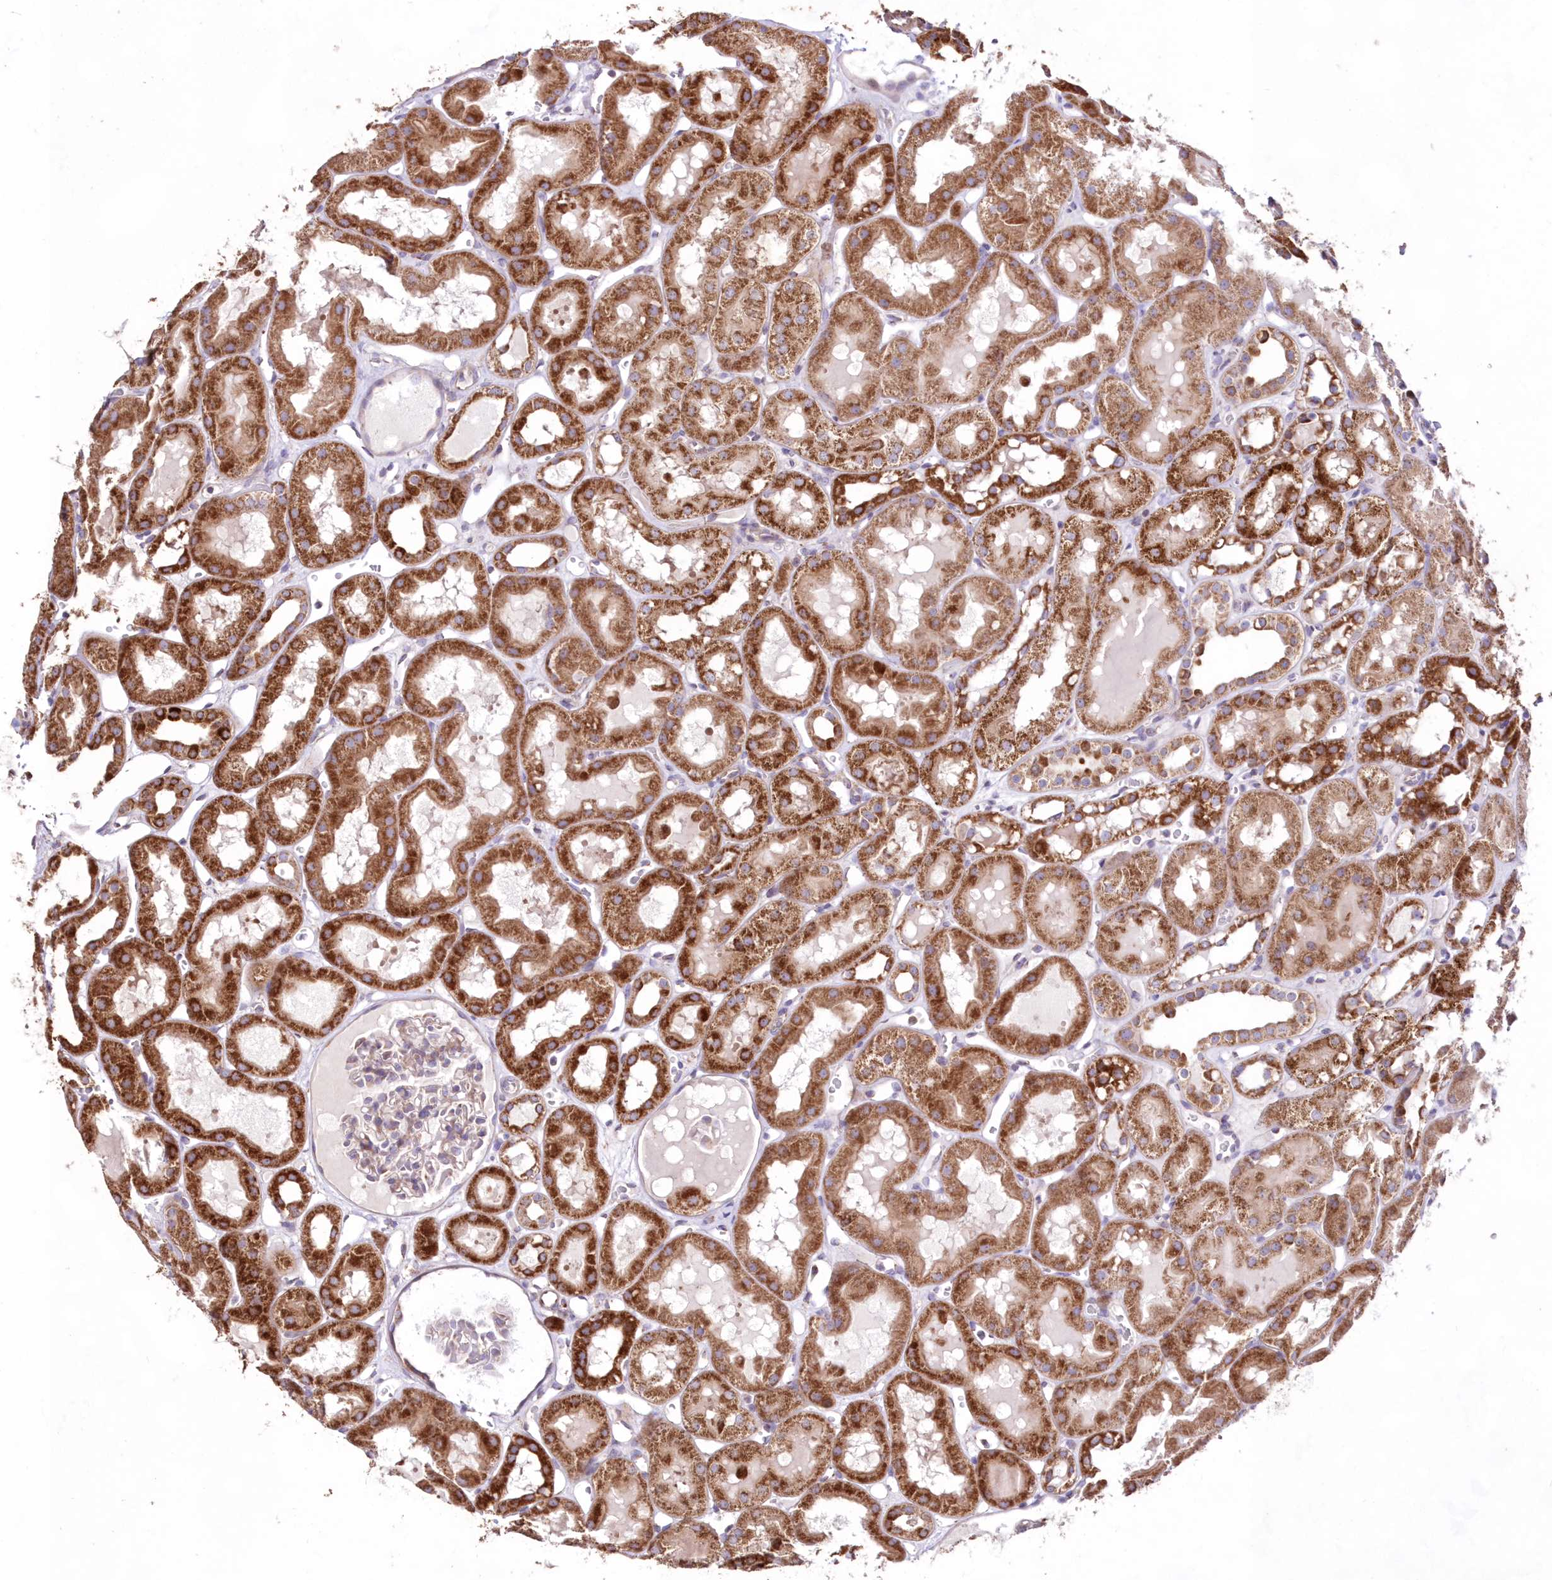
{"staining": {"intensity": "weak", "quantity": "25%-75%", "location": "cytoplasmic/membranous"}, "tissue": "kidney", "cell_type": "Cells in glomeruli", "image_type": "normal", "snomed": [{"axis": "morphology", "description": "Normal tissue, NOS"}, {"axis": "topography", "description": "Kidney"}, {"axis": "topography", "description": "Urinary bladder"}], "caption": "This is a micrograph of immunohistochemistry (IHC) staining of unremarkable kidney, which shows weak positivity in the cytoplasmic/membranous of cells in glomeruli.", "gene": "HADHB", "patient": {"sex": "male", "age": 16}}